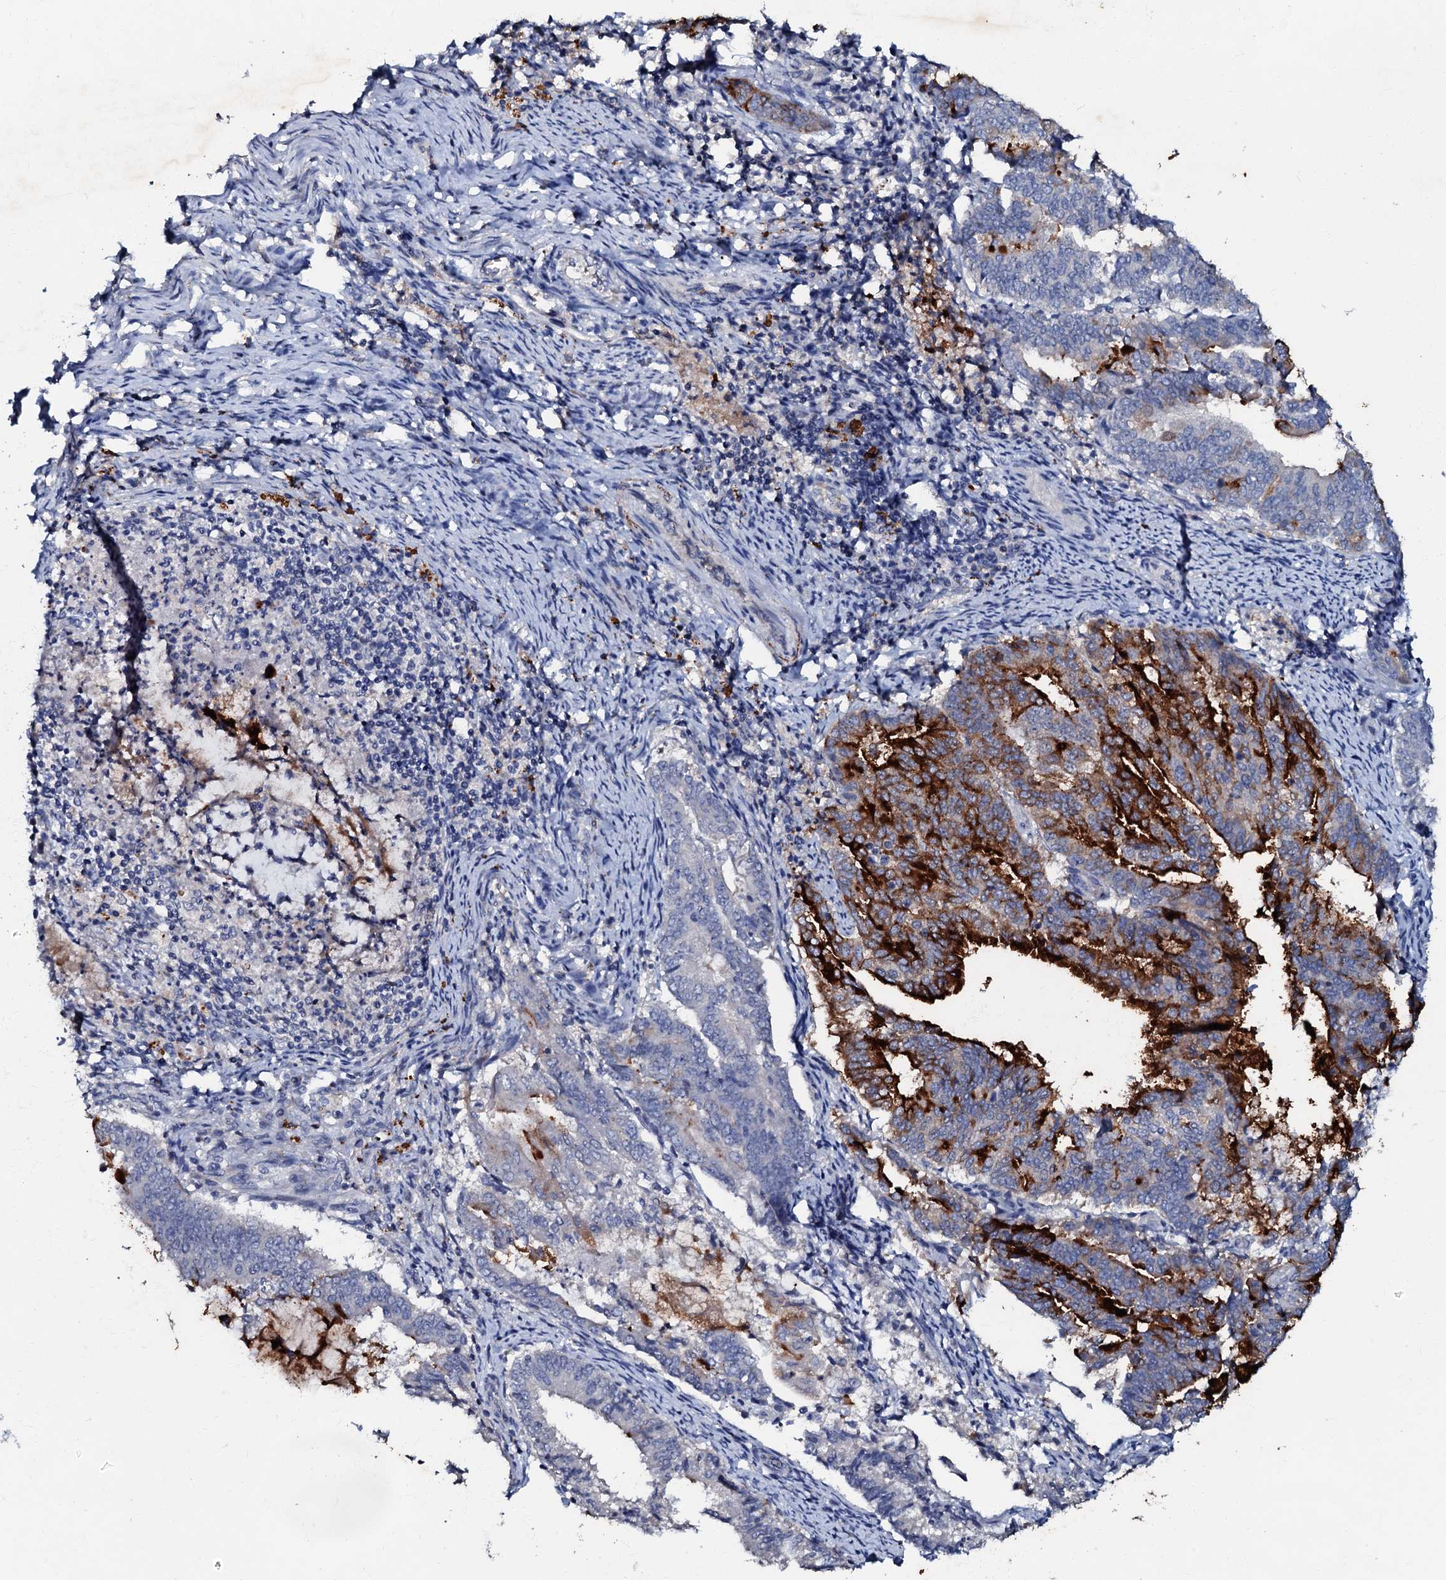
{"staining": {"intensity": "strong", "quantity": "<25%", "location": "cytoplasmic/membranous"}, "tissue": "endometrial cancer", "cell_type": "Tumor cells", "image_type": "cancer", "snomed": [{"axis": "morphology", "description": "Adenocarcinoma, NOS"}, {"axis": "topography", "description": "Endometrium"}], "caption": "IHC image of adenocarcinoma (endometrial) stained for a protein (brown), which displays medium levels of strong cytoplasmic/membranous staining in about <25% of tumor cells.", "gene": "MANSC4", "patient": {"sex": "female", "age": 80}}